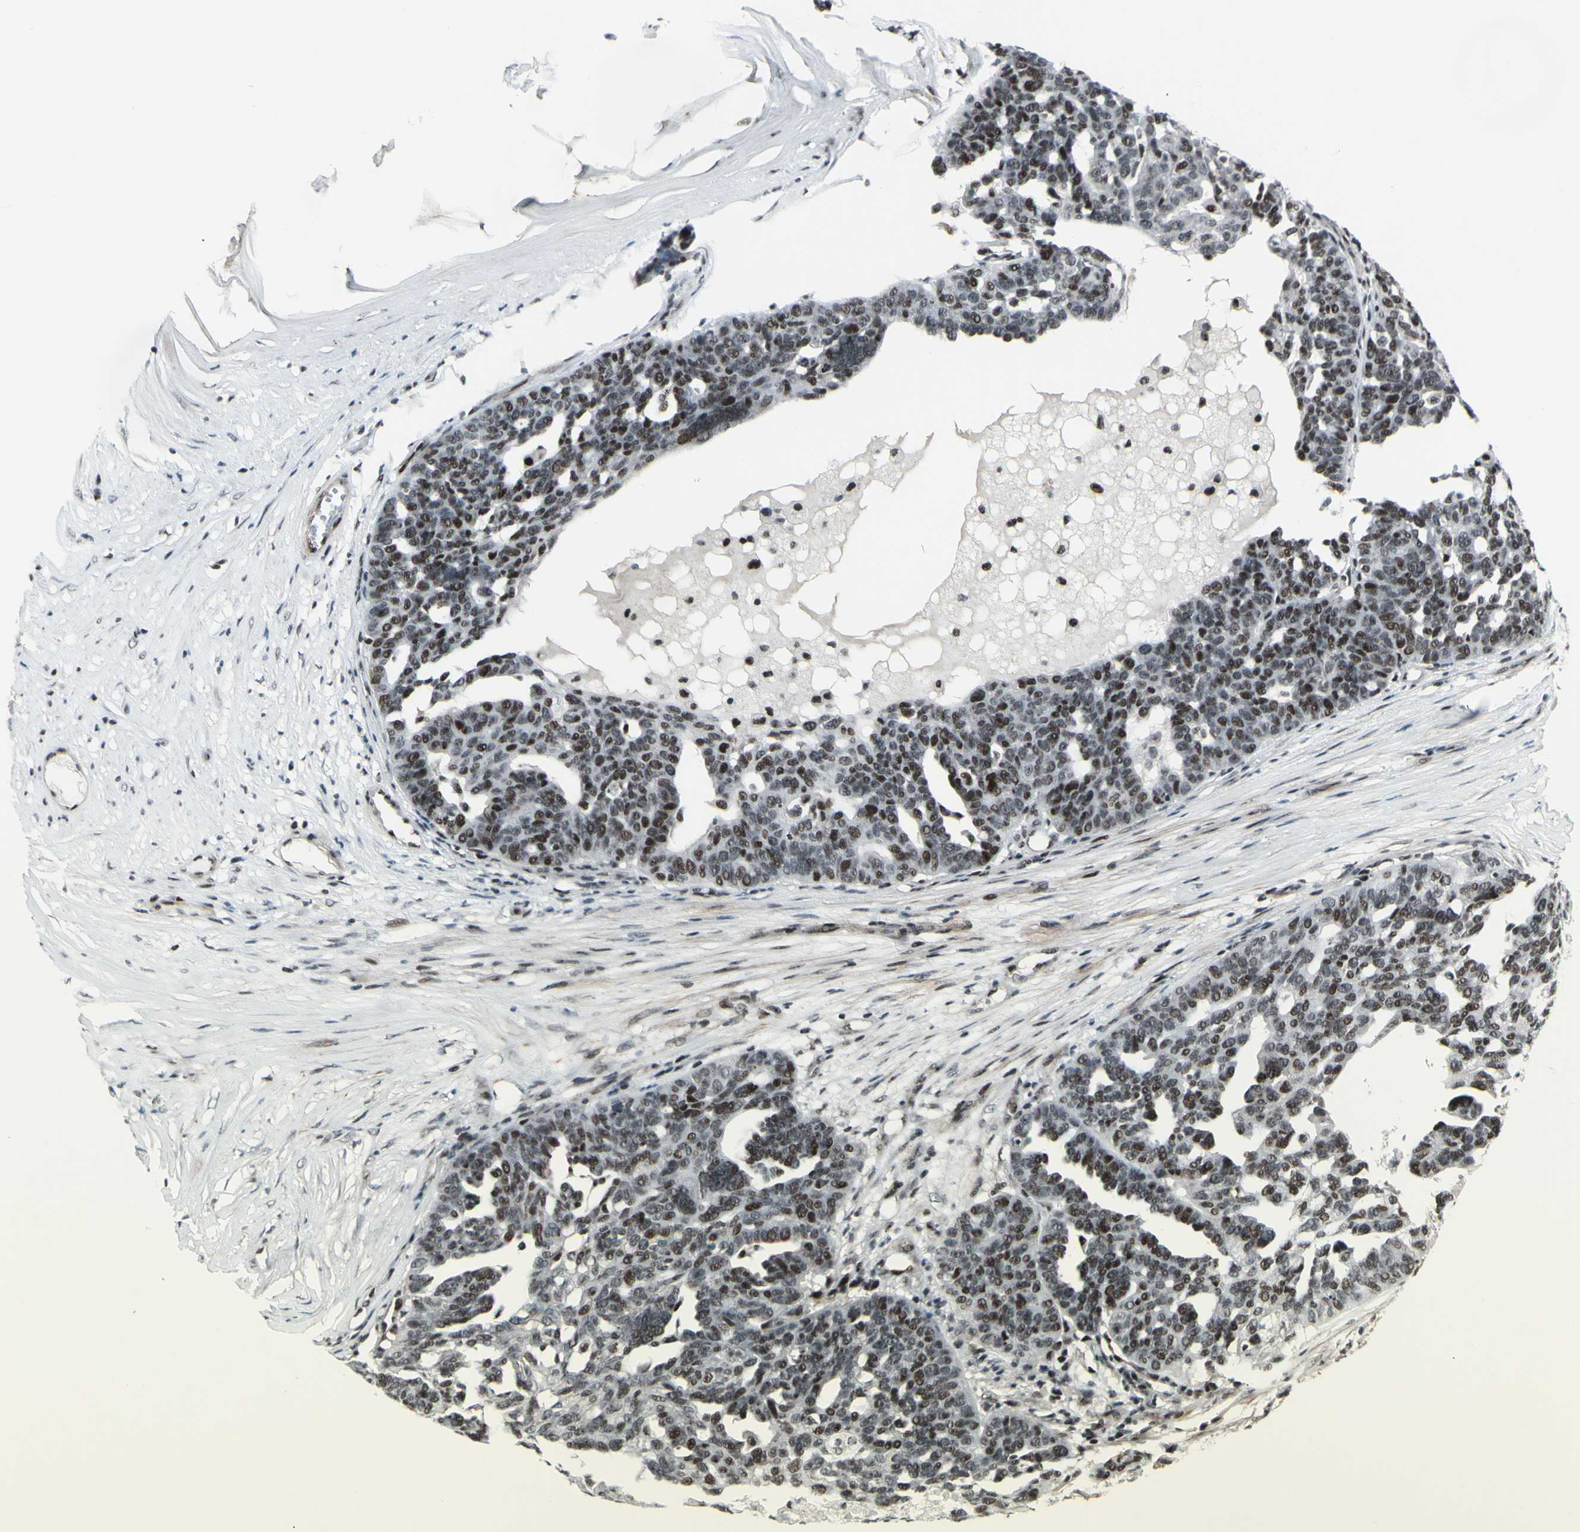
{"staining": {"intensity": "weak", "quantity": "25%-75%", "location": "nuclear"}, "tissue": "ovarian cancer", "cell_type": "Tumor cells", "image_type": "cancer", "snomed": [{"axis": "morphology", "description": "Cystadenocarcinoma, serous, NOS"}, {"axis": "topography", "description": "Ovary"}], "caption": "Human ovarian serous cystadenocarcinoma stained with a brown dye reveals weak nuclear positive positivity in approximately 25%-75% of tumor cells.", "gene": "SUPT6H", "patient": {"sex": "female", "age": 59}}